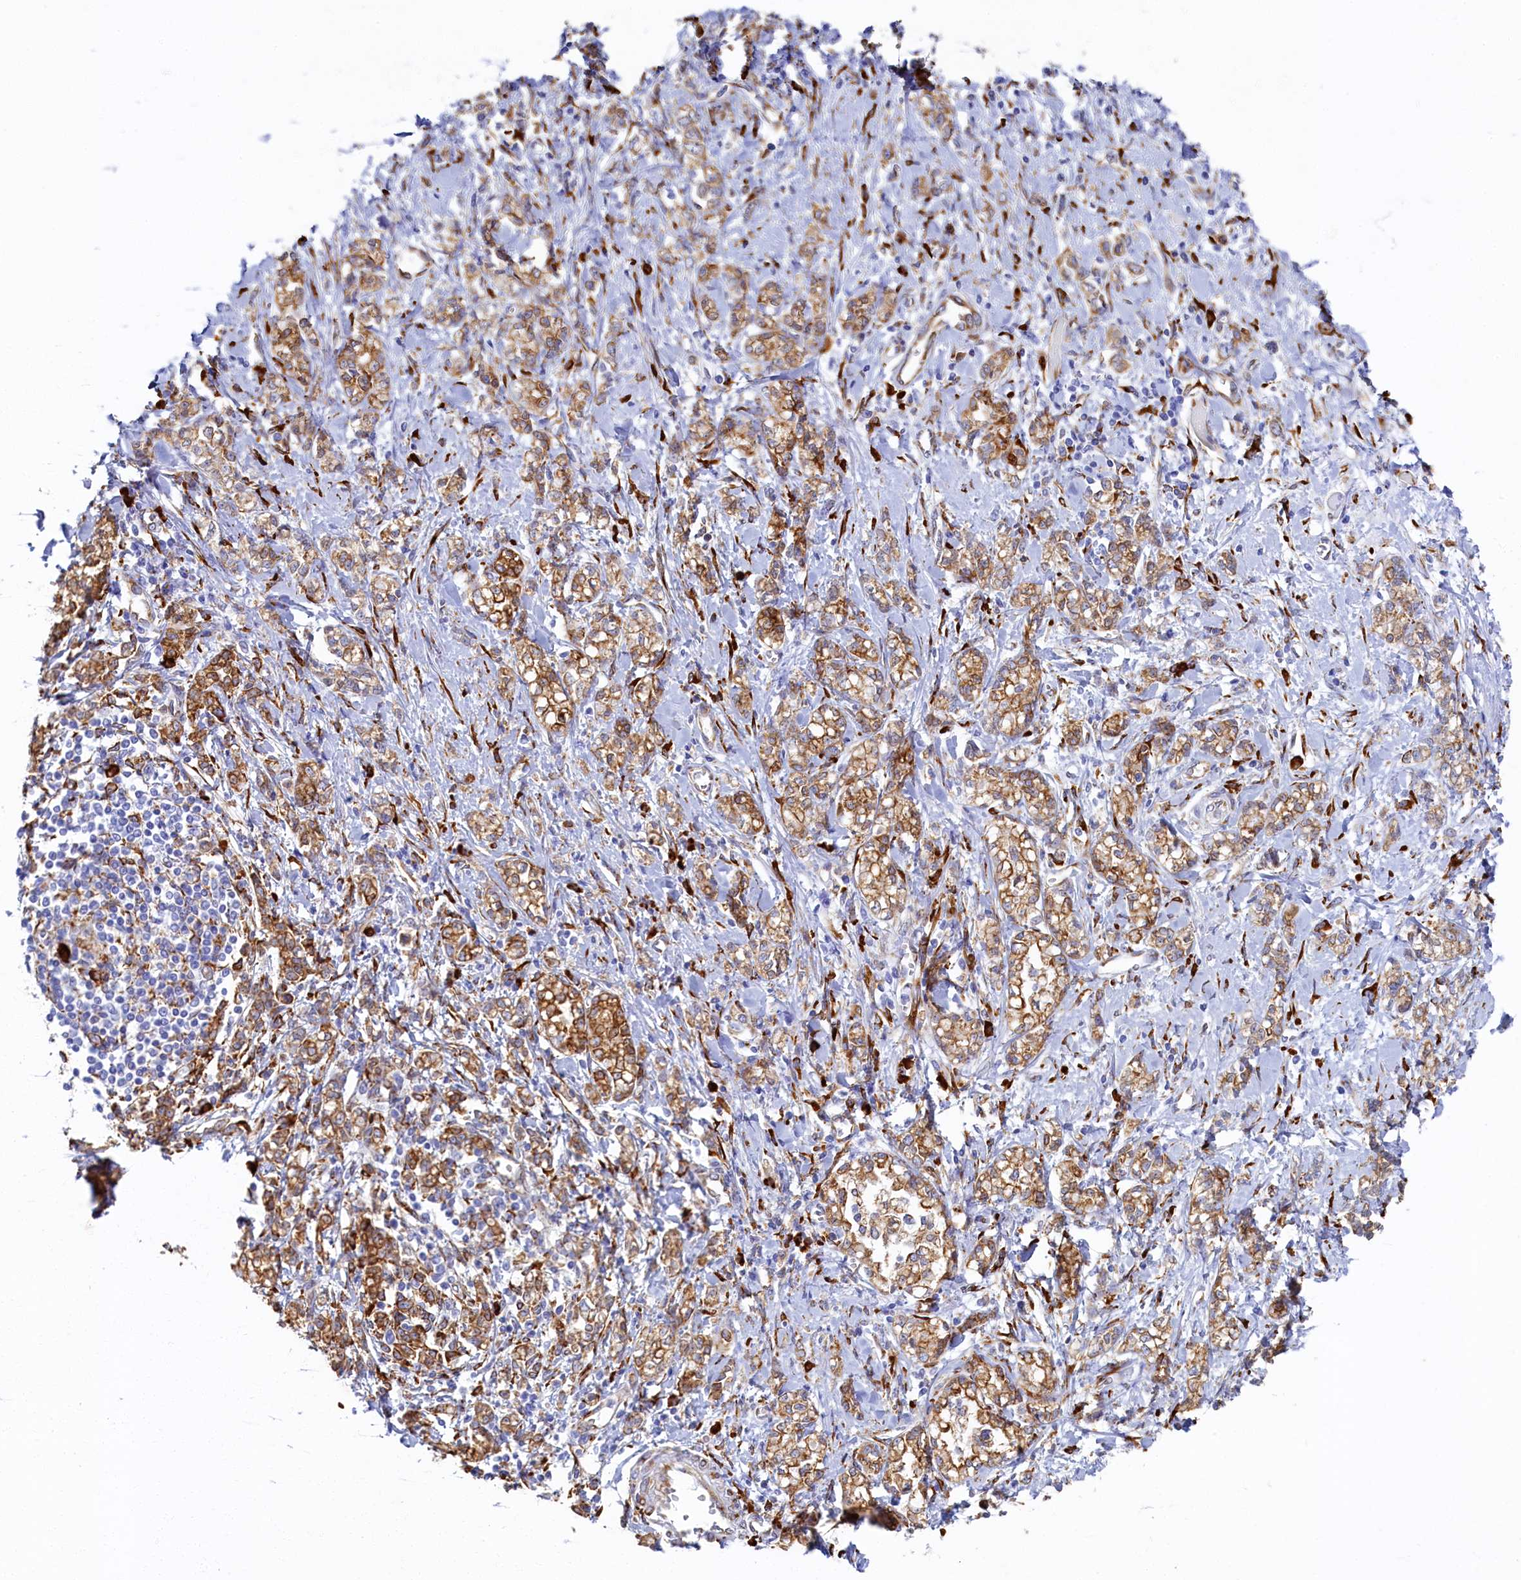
{"staining": {"intensity": "moderate", "quantity": ">75%", "location": "cytoplasmic/membranous"}, "tissue": "stomach cancer", "cell_type": "Tumor cells", "image_type": "cancer", "snomed": [{"axis": "morphology", "description": "Adenocarcinoma, NOS"}, {"axis": "topography", "description": "Stomach"}], "caption": "Stomach cancer stained with a brown dye shows moderate cytoplasmic/membranous positive positivity in about >75% of tumor cells.", "gene": "TMEM18", "patient": {"sex": "female", "age": 76}}